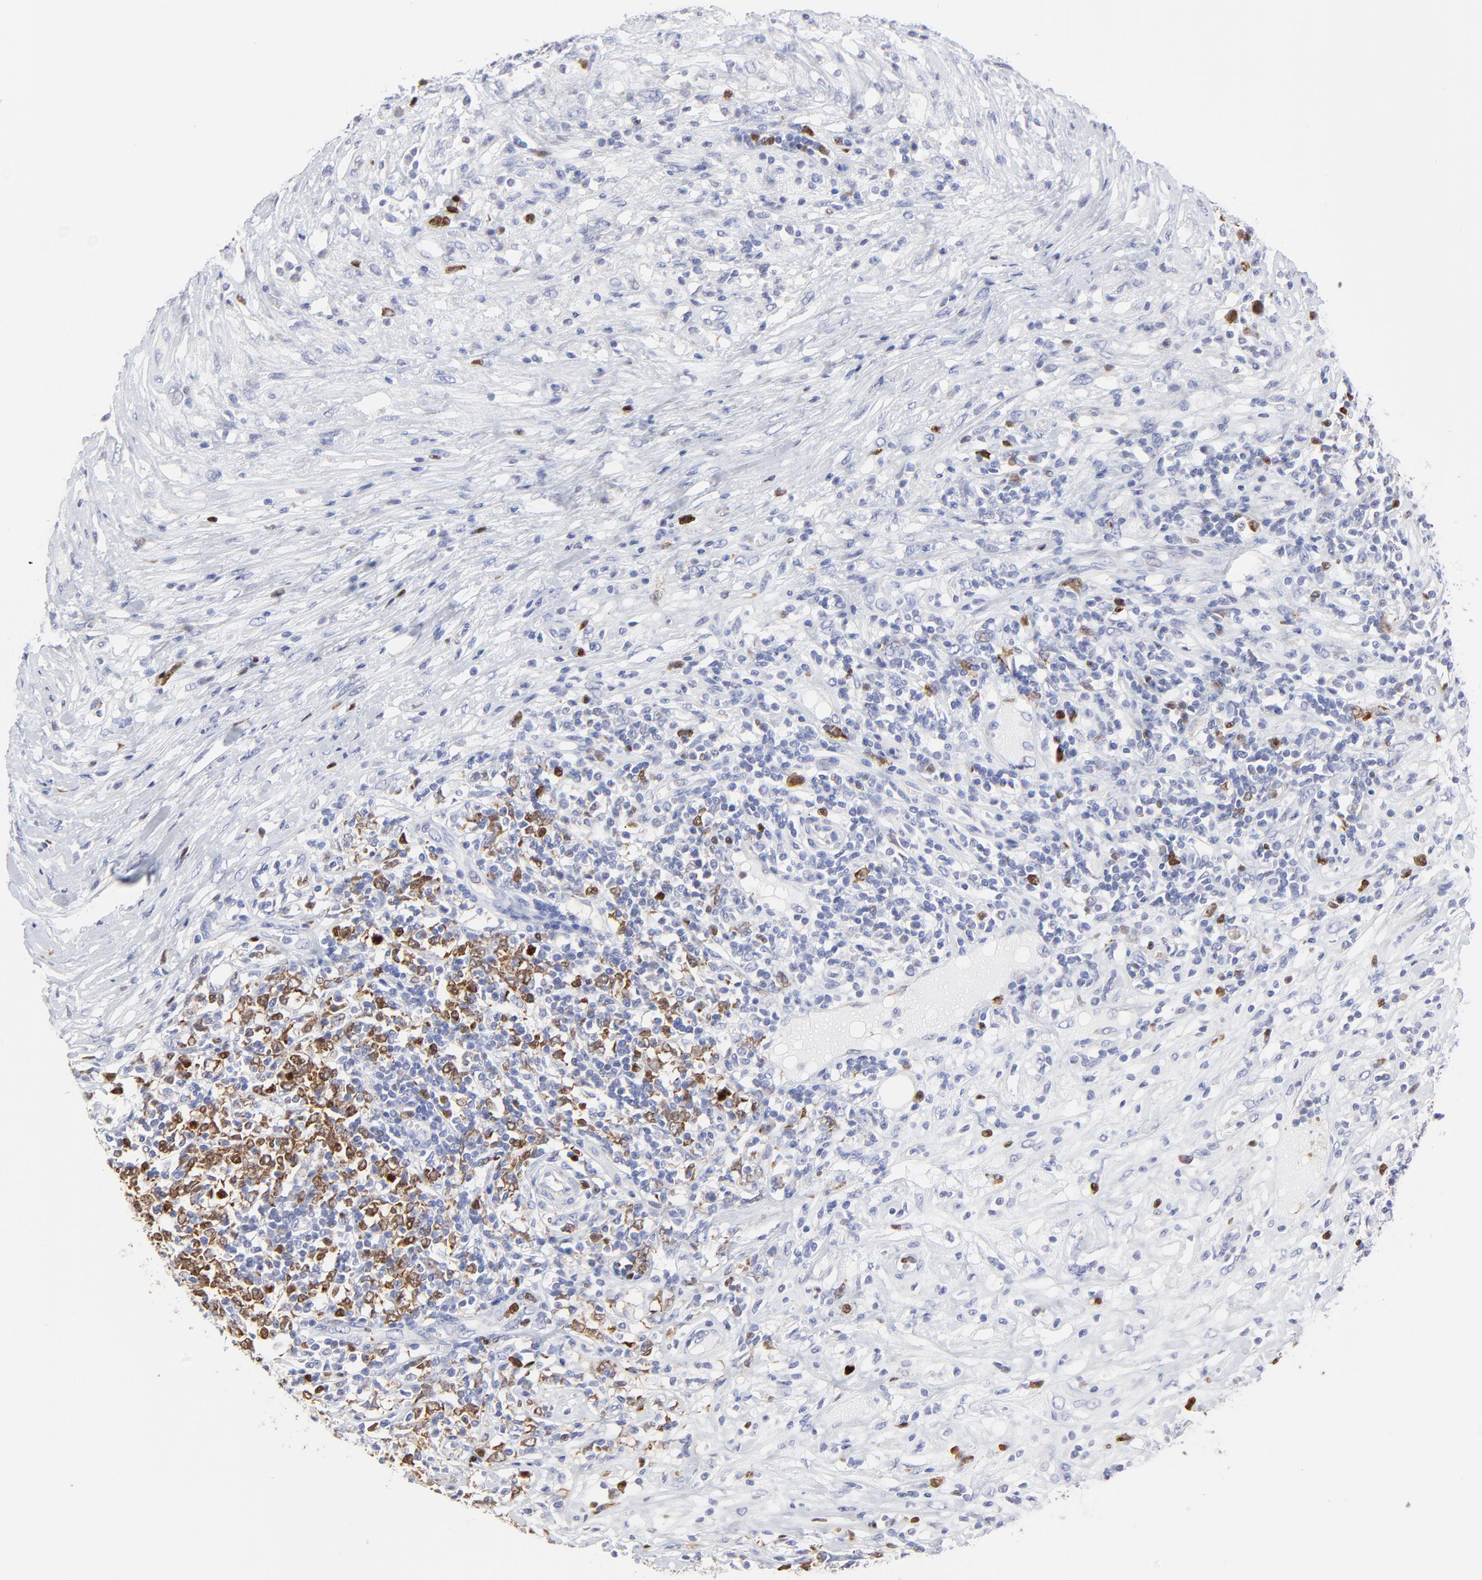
{"staining": {"intensity": "strong", "quantity": "25%-75%", "location": "cytoplasmic/membranous,nuclear"}, "tissue": "lymphoma", "cell_type": "Tumor cells", "image_type": "cancer", "snomed": [{"axis": "morphology", "description": "Malignant lymphoma, non-Hodgkin's type, High grade"}, {"axis": "topography", "description": "Lymph node"}], "caption": "Strong cytoplasmic/membranous and nuclear expression for a protein is appreciated in about 25%-75% of tumor cells of malignant lymphoma, non-Hodgkin's type (high-grade) using immunohistochemistry (IHC).", "gene": "NCAPH", "patient": {"sex": "female", "age": 84}}